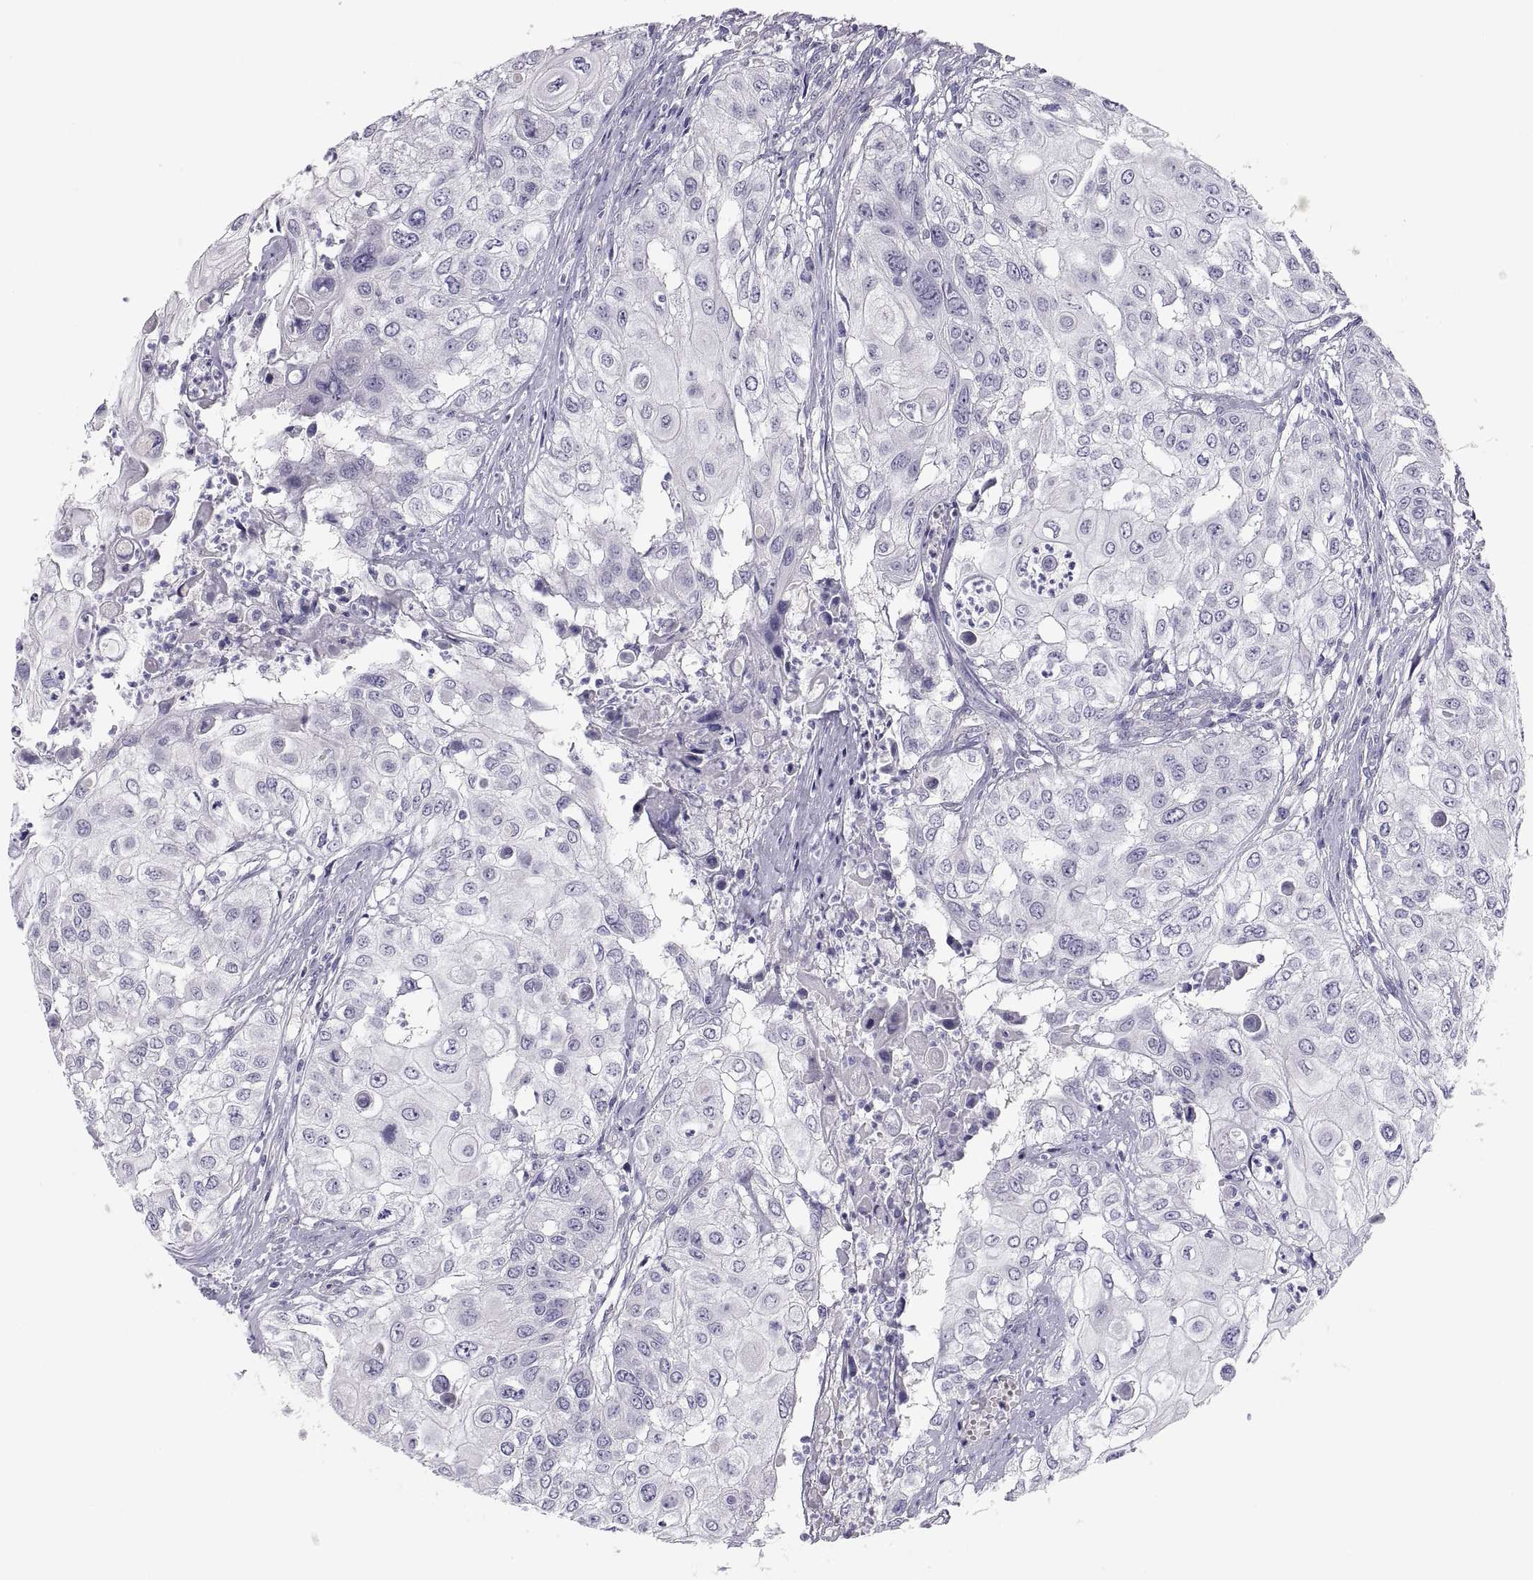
{"staining": {"intensity": "negative", "quantity": "none", "location": "none"}, "tissue": "urothelial cancer", "cell_type": "Tumor cells", "image_type": "cancer", "snomed": [{"axis": "morphology", "description": "Urothelial carcinoma, High grade"}, {"axis": "topography", "description": "Urinary bladder"}], "caption": "Immunohistochemistry (IHC) image of urothelial cancer stained for a protein (brown), which displays no expression in tumor cells.", "gene": "STRC", "patient": {"sex": "female", "age": 79}}